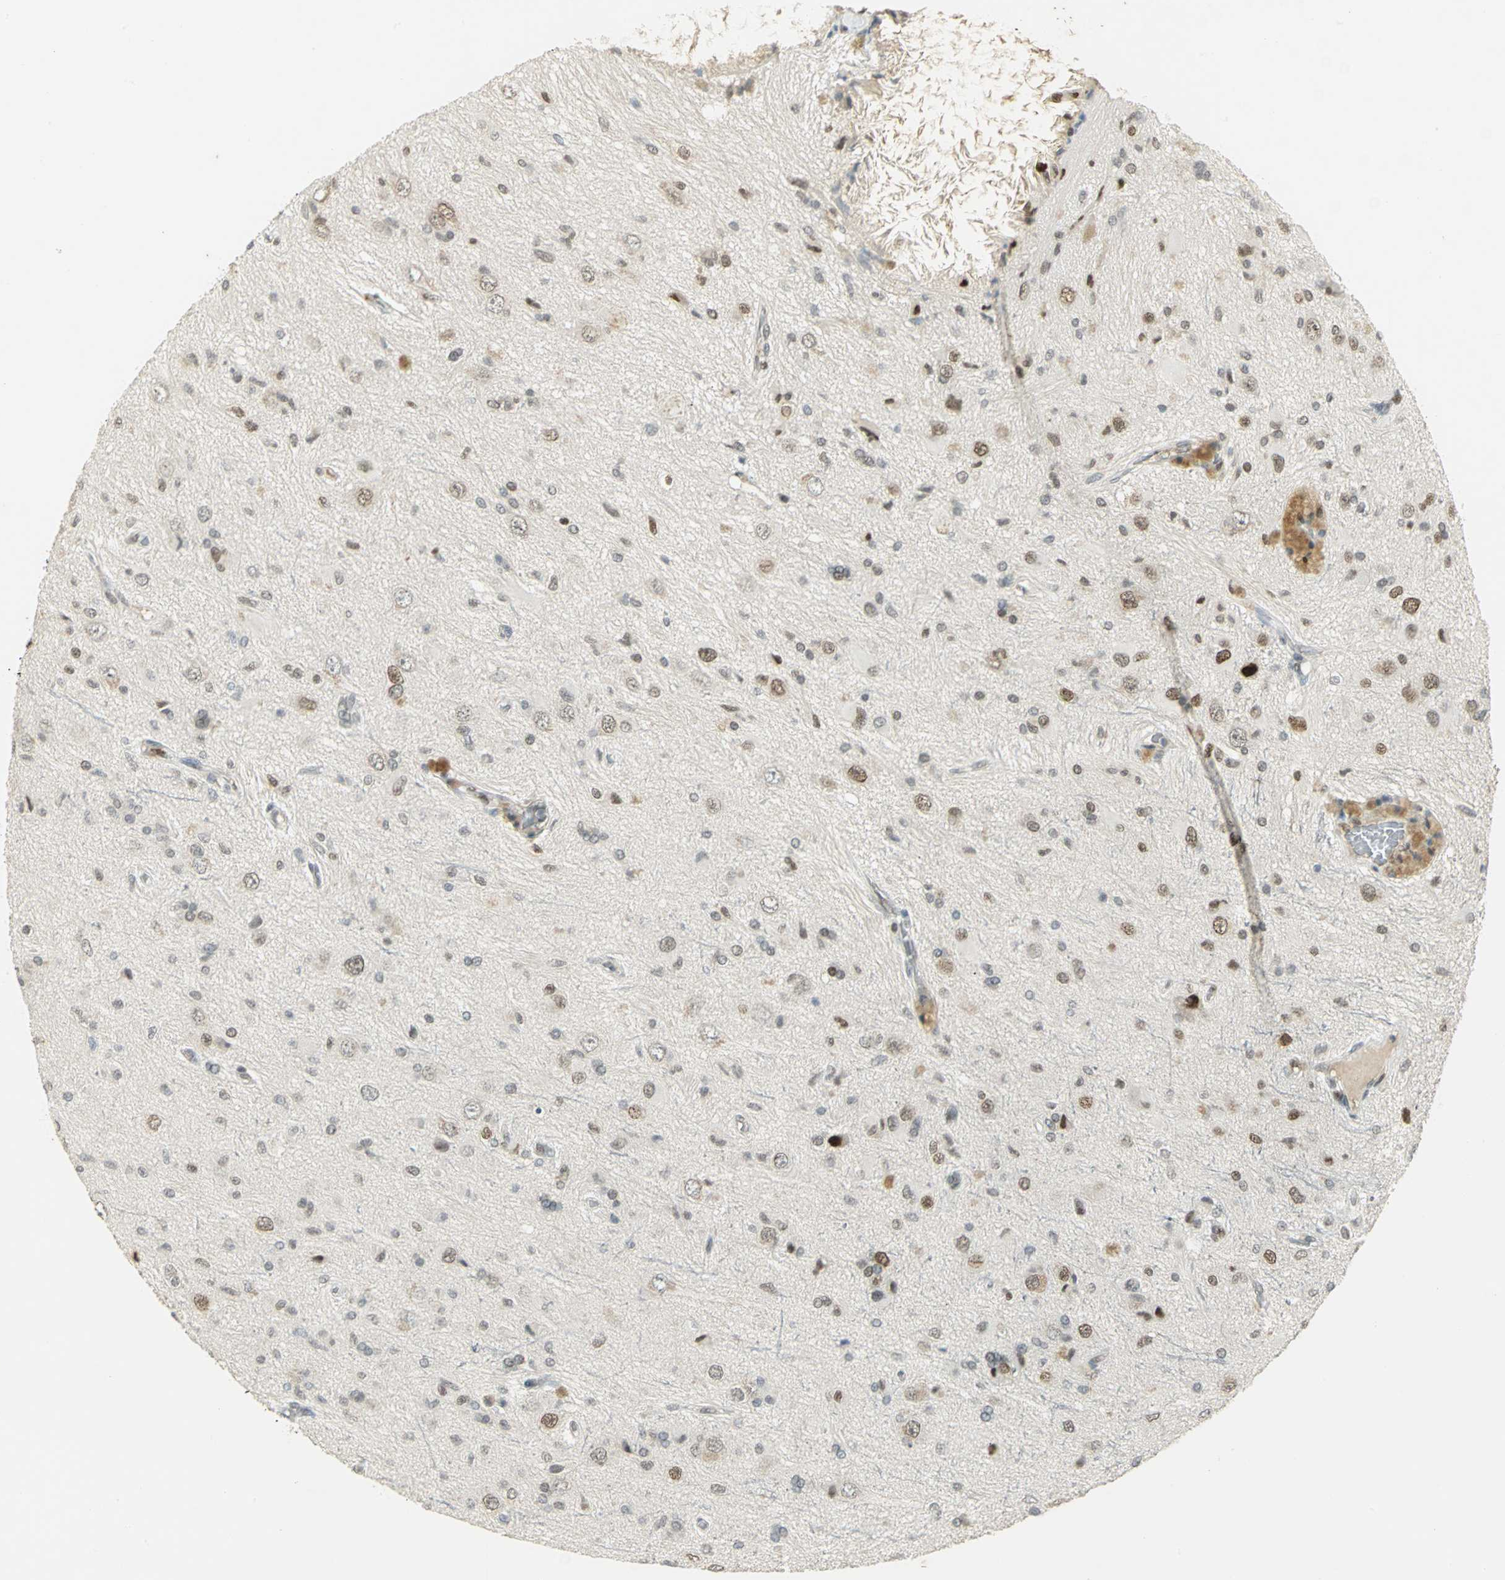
{"staining": {"intensity": "strong", "quantity": "25%-75%", "location": "nuclear"}, "tissue": "glioma", "cell_type": "Tumor cells", "image_type": "cancer", "snomed": [{"axis": "morphology", "description": "Glioma, malignant, High grade"}, {"axis": "topography", "description": "Brain"}], "caption": "The photomicrograph shows staining of malignant glioma (high-grade), revealing strong nuclear protein positivity (brown color) within tumor cells.", "gene": "AK6", "patient": {"sex": "male", "age": 47}}